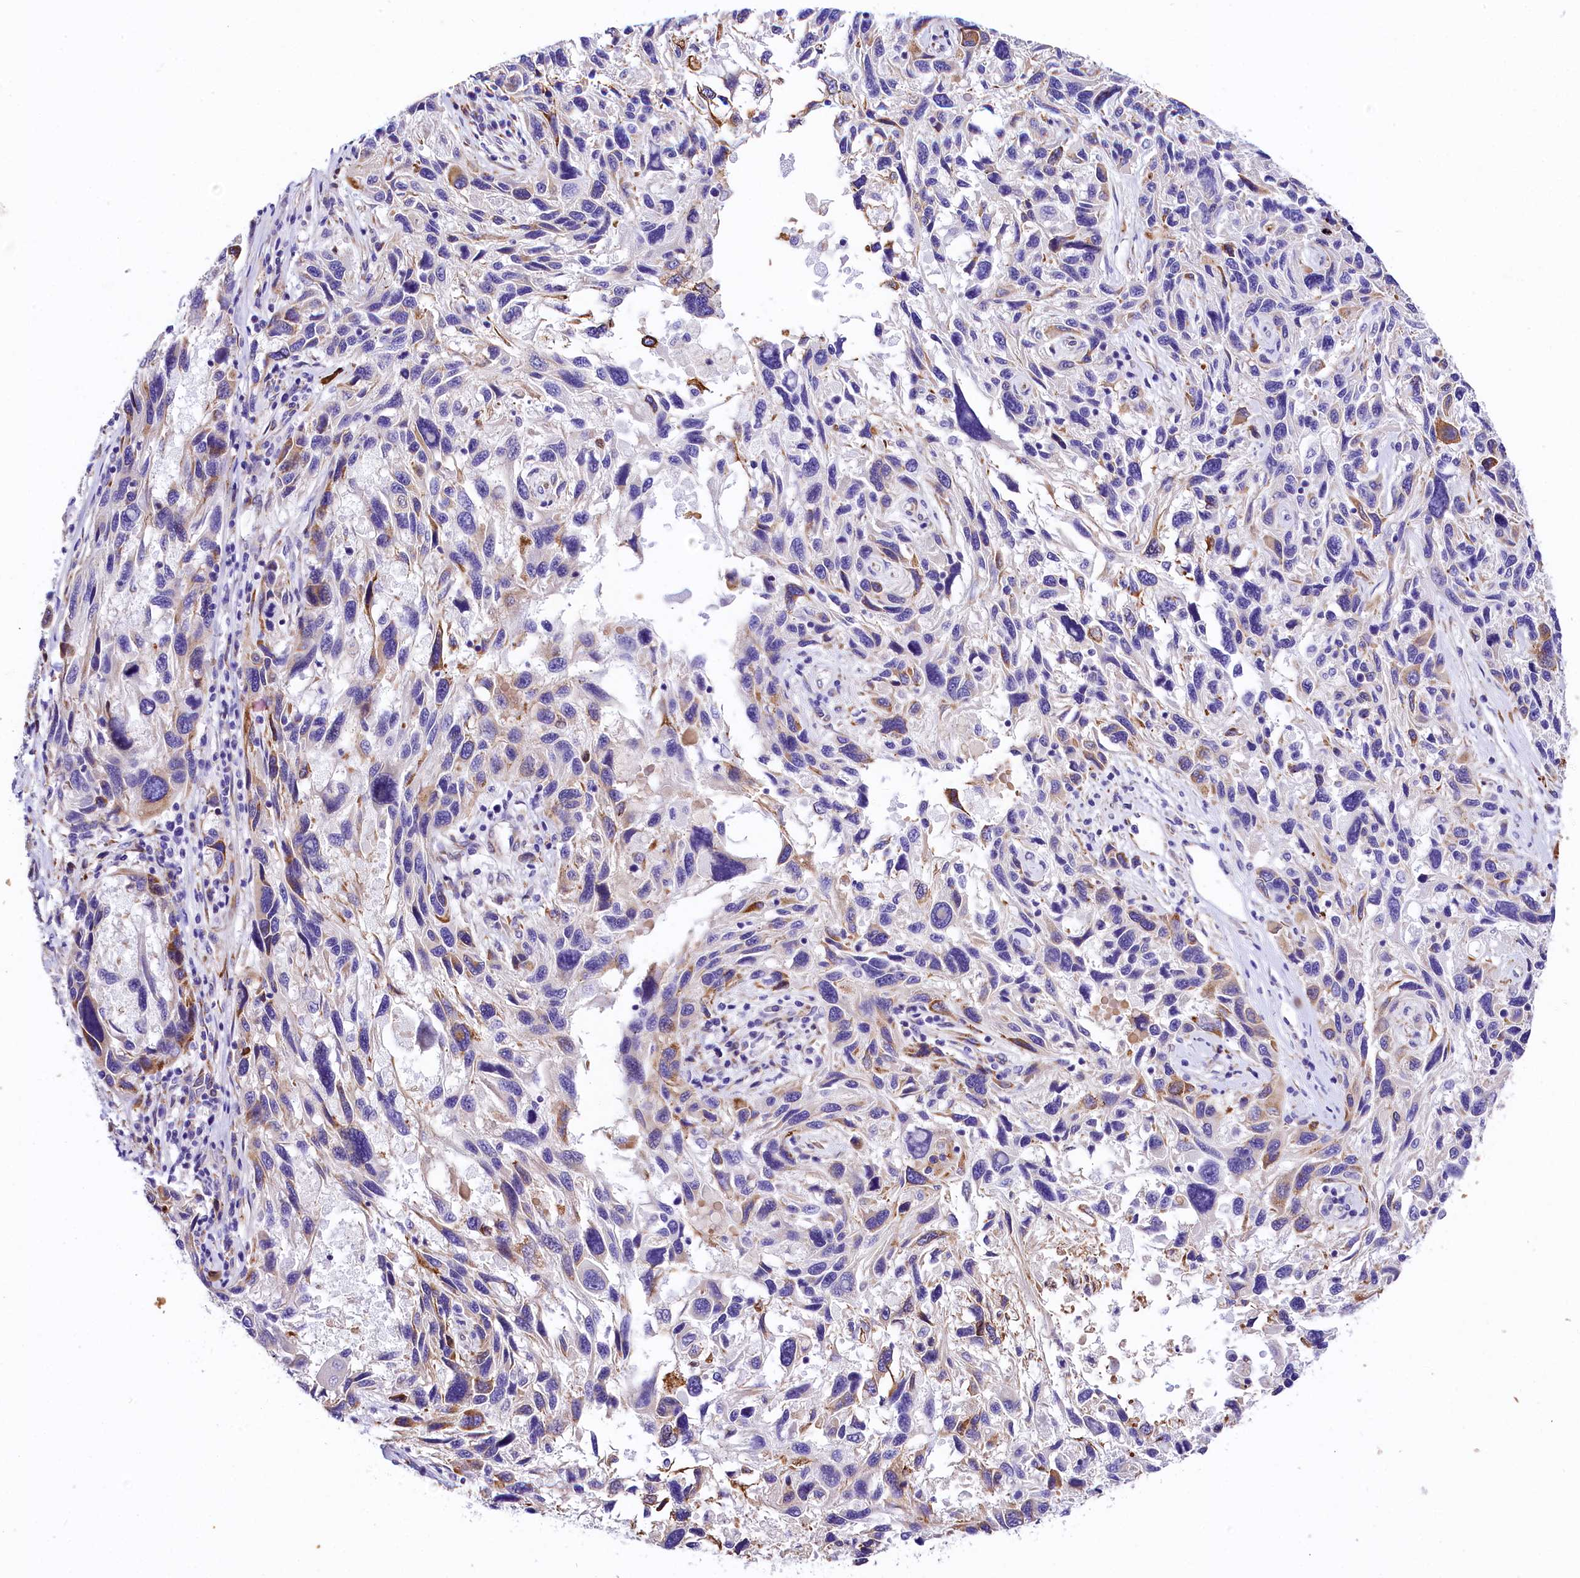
{"staining": {"intensity": "moderate", "quantity": "25%-75%", "location": "cytoplasmic/membranous"}, "tissue": "melanoma", "cell_type": "Tumor cells", "image_type": "cancer", "snomed": [{"axis": "morphology", "description": "Malignant melanoma, NOS"}, {"axis": "topography", "description": "Skin"}], "caption": "Moderate cytoplasmic/membranous expression is present in approximately 25%-75% of tumor cells in melanoma.", "gene": "ITGA1", "patient": {"sex": "male", "age": 53}}